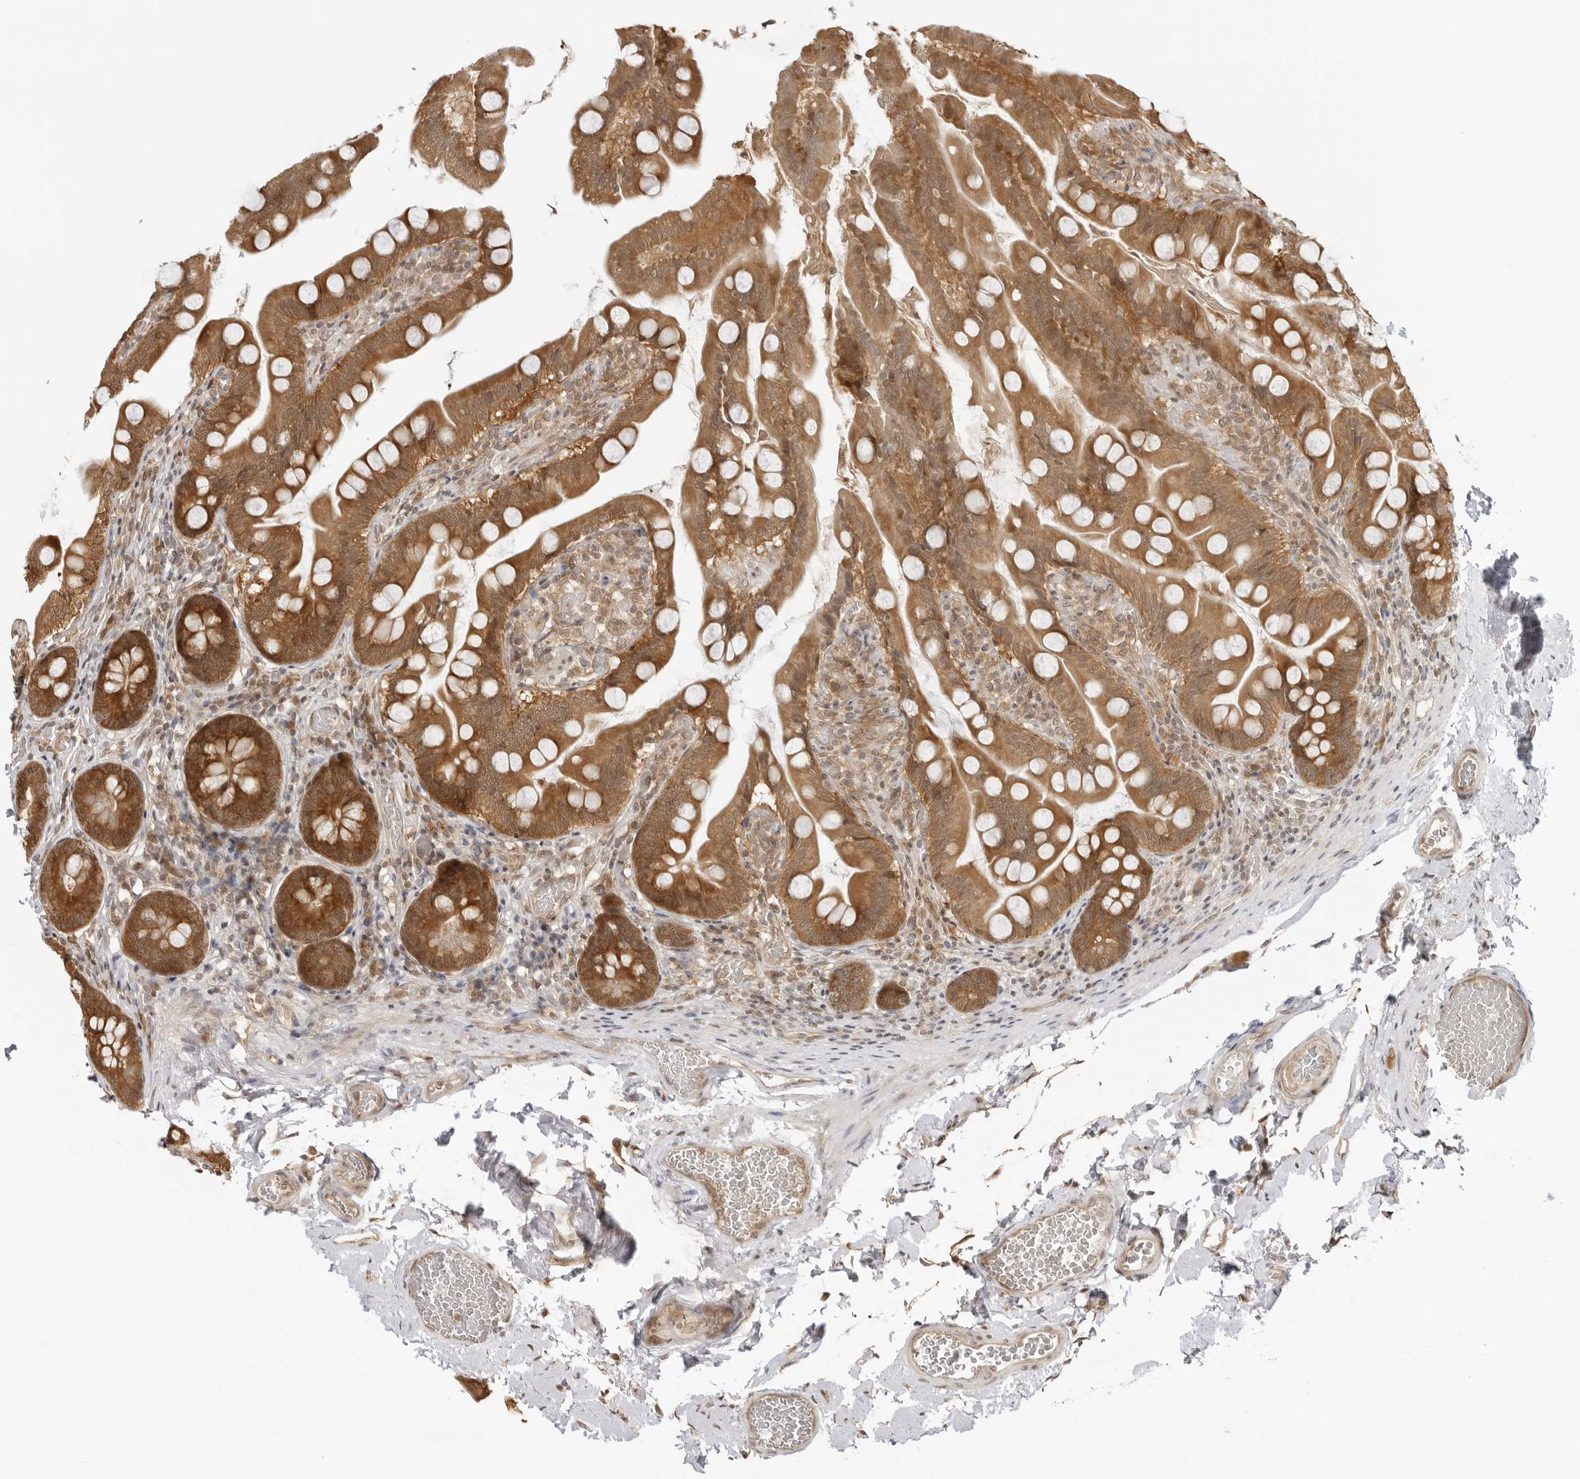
{"staining": {"intensity": "strong", "quantity": ">75%", "location": "cytoplasmic/membranous"}, "tissue": "small intestine", "cell_type": "Glandular cells", "image_type": "normal", "snomed": [{"axis": "morphology", "description": "Normal tissue, NOS"}, {"axis": "topography", "description": "Small intestine"}], "caption": "Brown immunohistochemical staining in unremarkable human small intestine displays strong cytoplasmic/membranous expression in about >75% of glandular cells. (DAB (3,3'-diaminobenzidine) = brown stain, brightfield microscopy at high magnification).", "gene": "PRRC2C", "patient": {"sex": "female", "age": 56}}